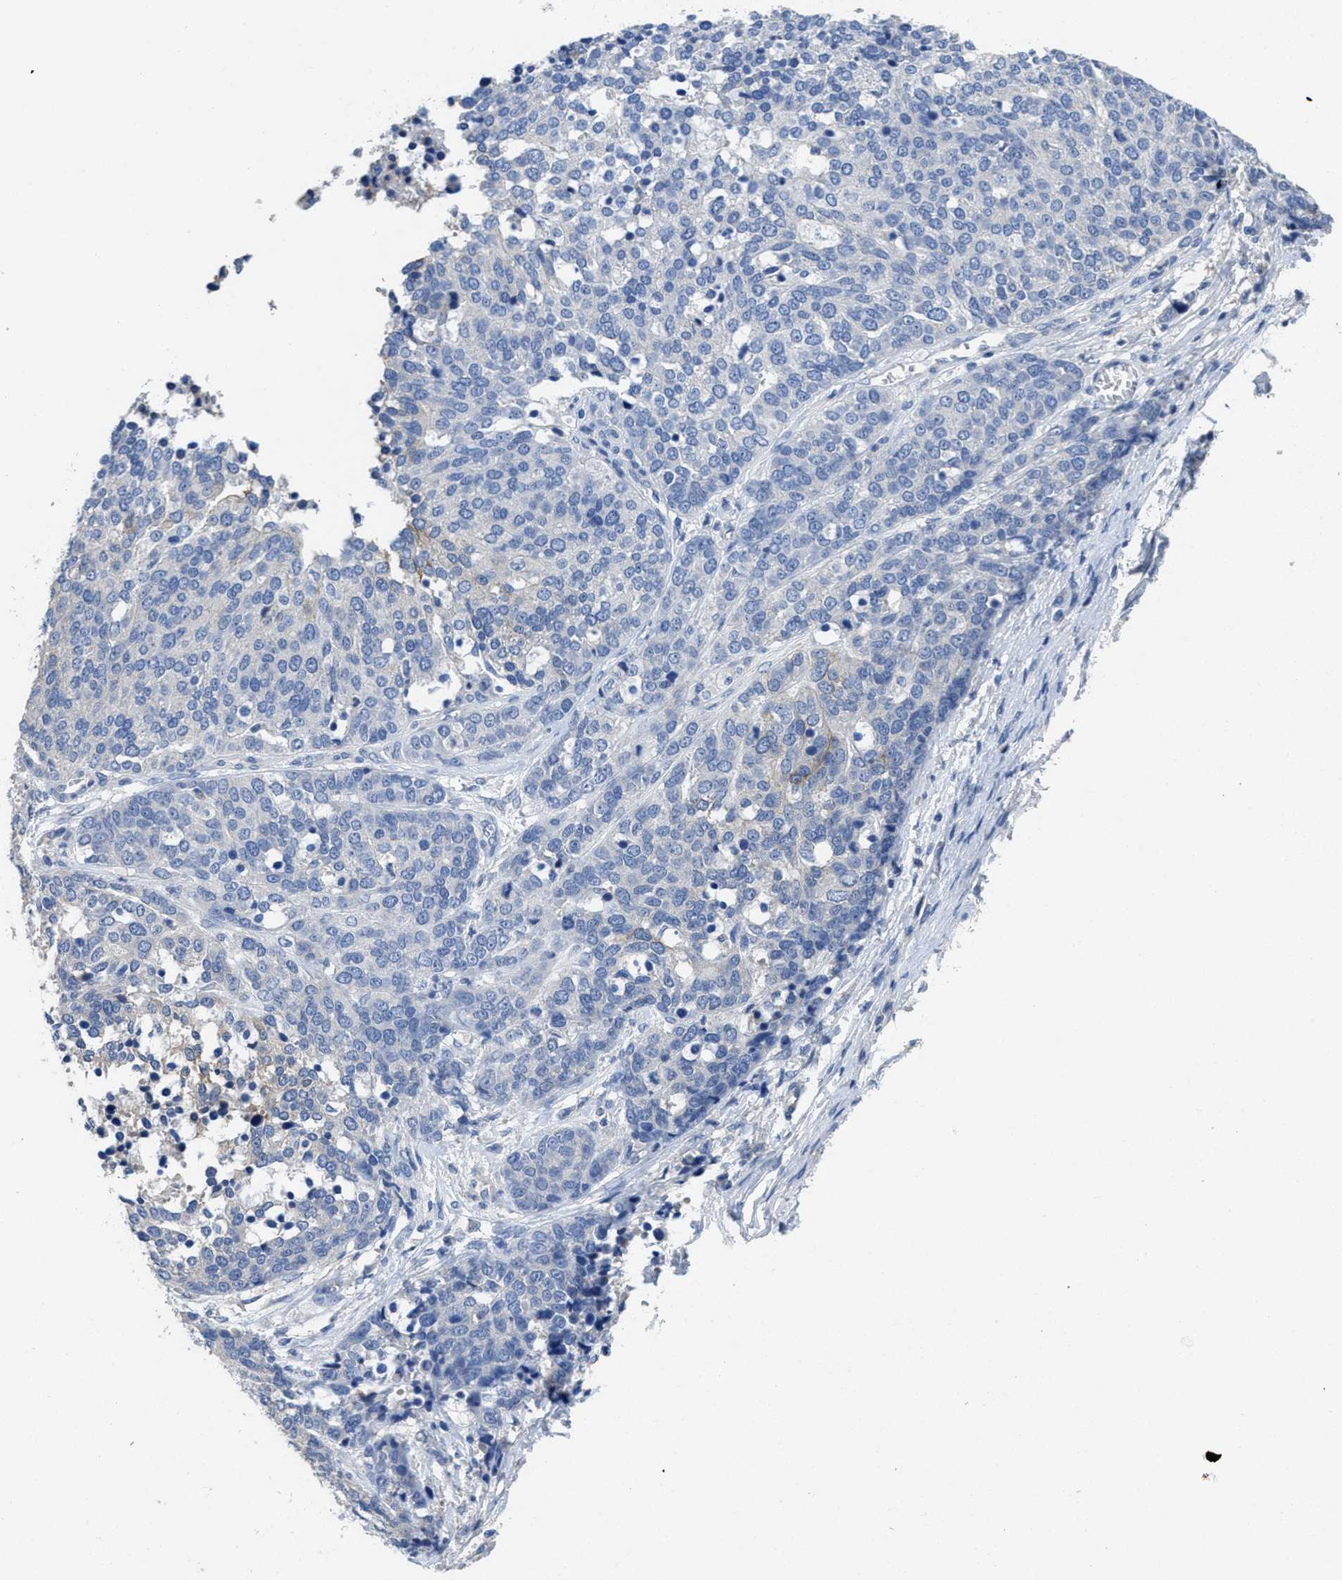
{"staining": {"intensity": "negative", "quantity": "none", "location": "none"}, "tissue": "ovarian cancer", "cell_type": "Tumor cells", "image_type": "cancer", "snomed": [{"axis": "morphology", "description": "Cystadenocarcinoma, serous, NOS"}, {"axis": "topography", "description": "Ovary"}], "caption": "High magnification brightfield microscopy of ovarian cancer stained with DAB (brown) and counterstained with hematoxylin (blue): tumor cells show no significant staining. (DAB (3,3'-diaminobenzidine) immunohistochemistry, high magnification).", "gene": "CA9", "patient": {"sex": "female", "age": 44}}